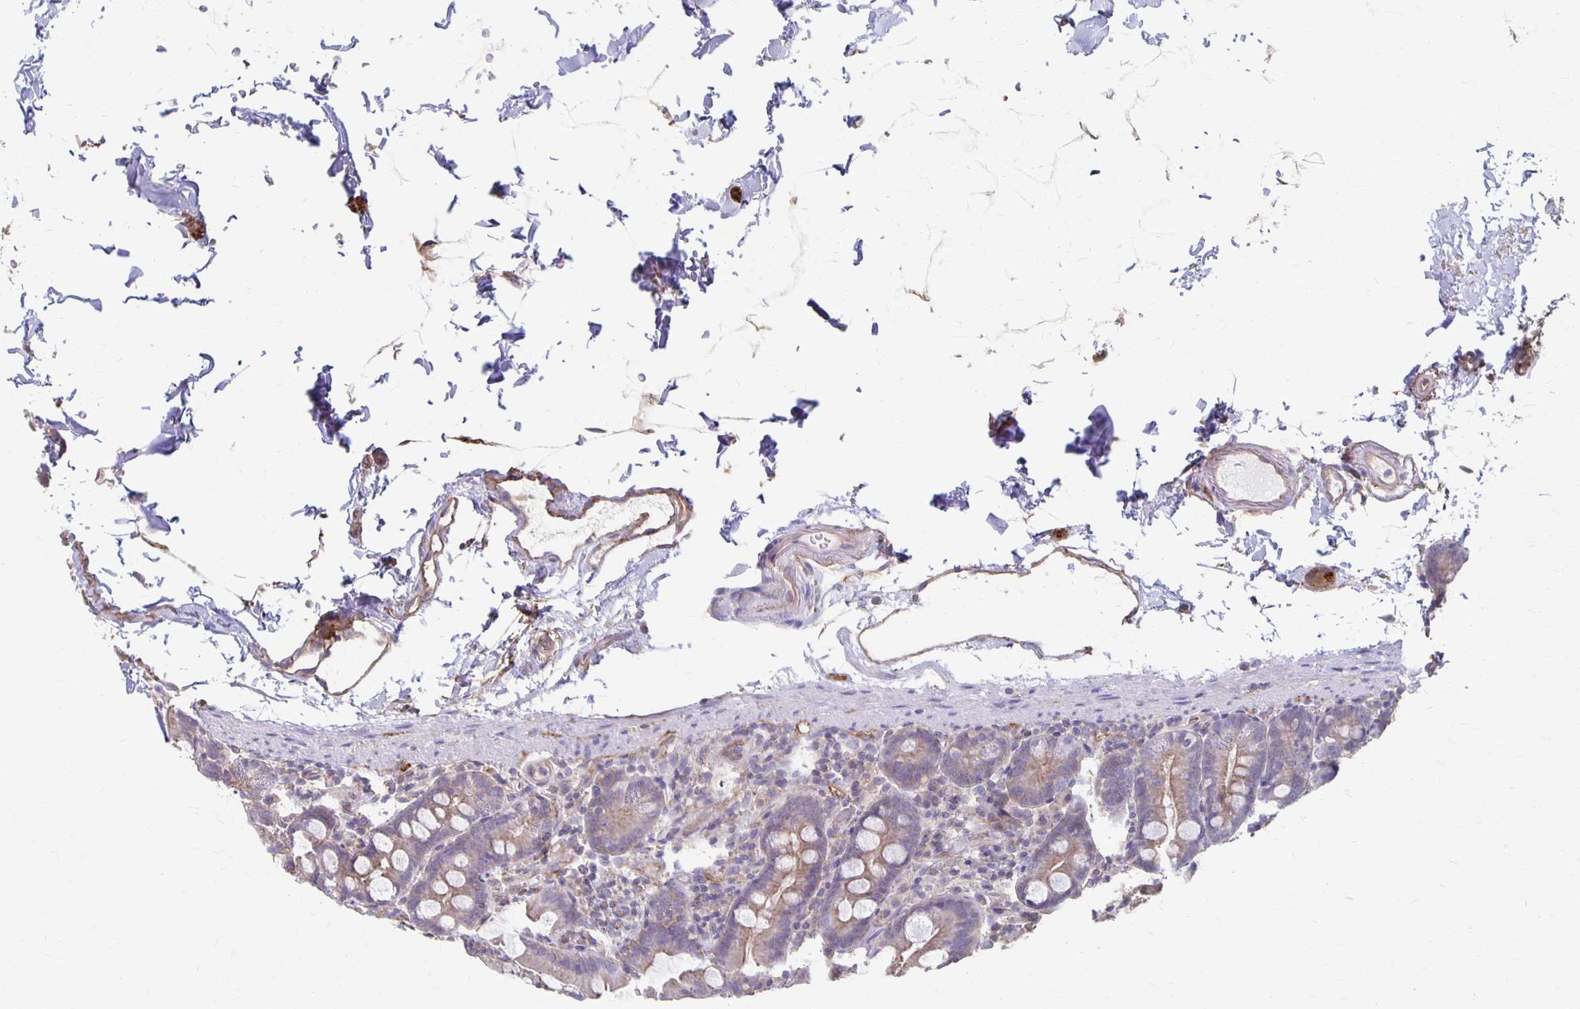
{"staining": {"intensity": "weak", "quantity": ">75%", "location": "cytoplasmic/membranous"}, "tissue": "small intestine", "cell_type": "Glandular cells", "image_type": "normal", "snomed": [{"axis": "morphology", "description": "Normal tissue, NOS"}, {"axis": "topography", "description": "Small intestine"}], "caption": "Immunohistochemical staining of unremarkable human small intestine shows >75% levels of weak cytoplasmic/membranous protein expression in about >75% of glandular cells.", "gene": "PPP1R3E", "patient": {"sex": "female", "age": 68}}